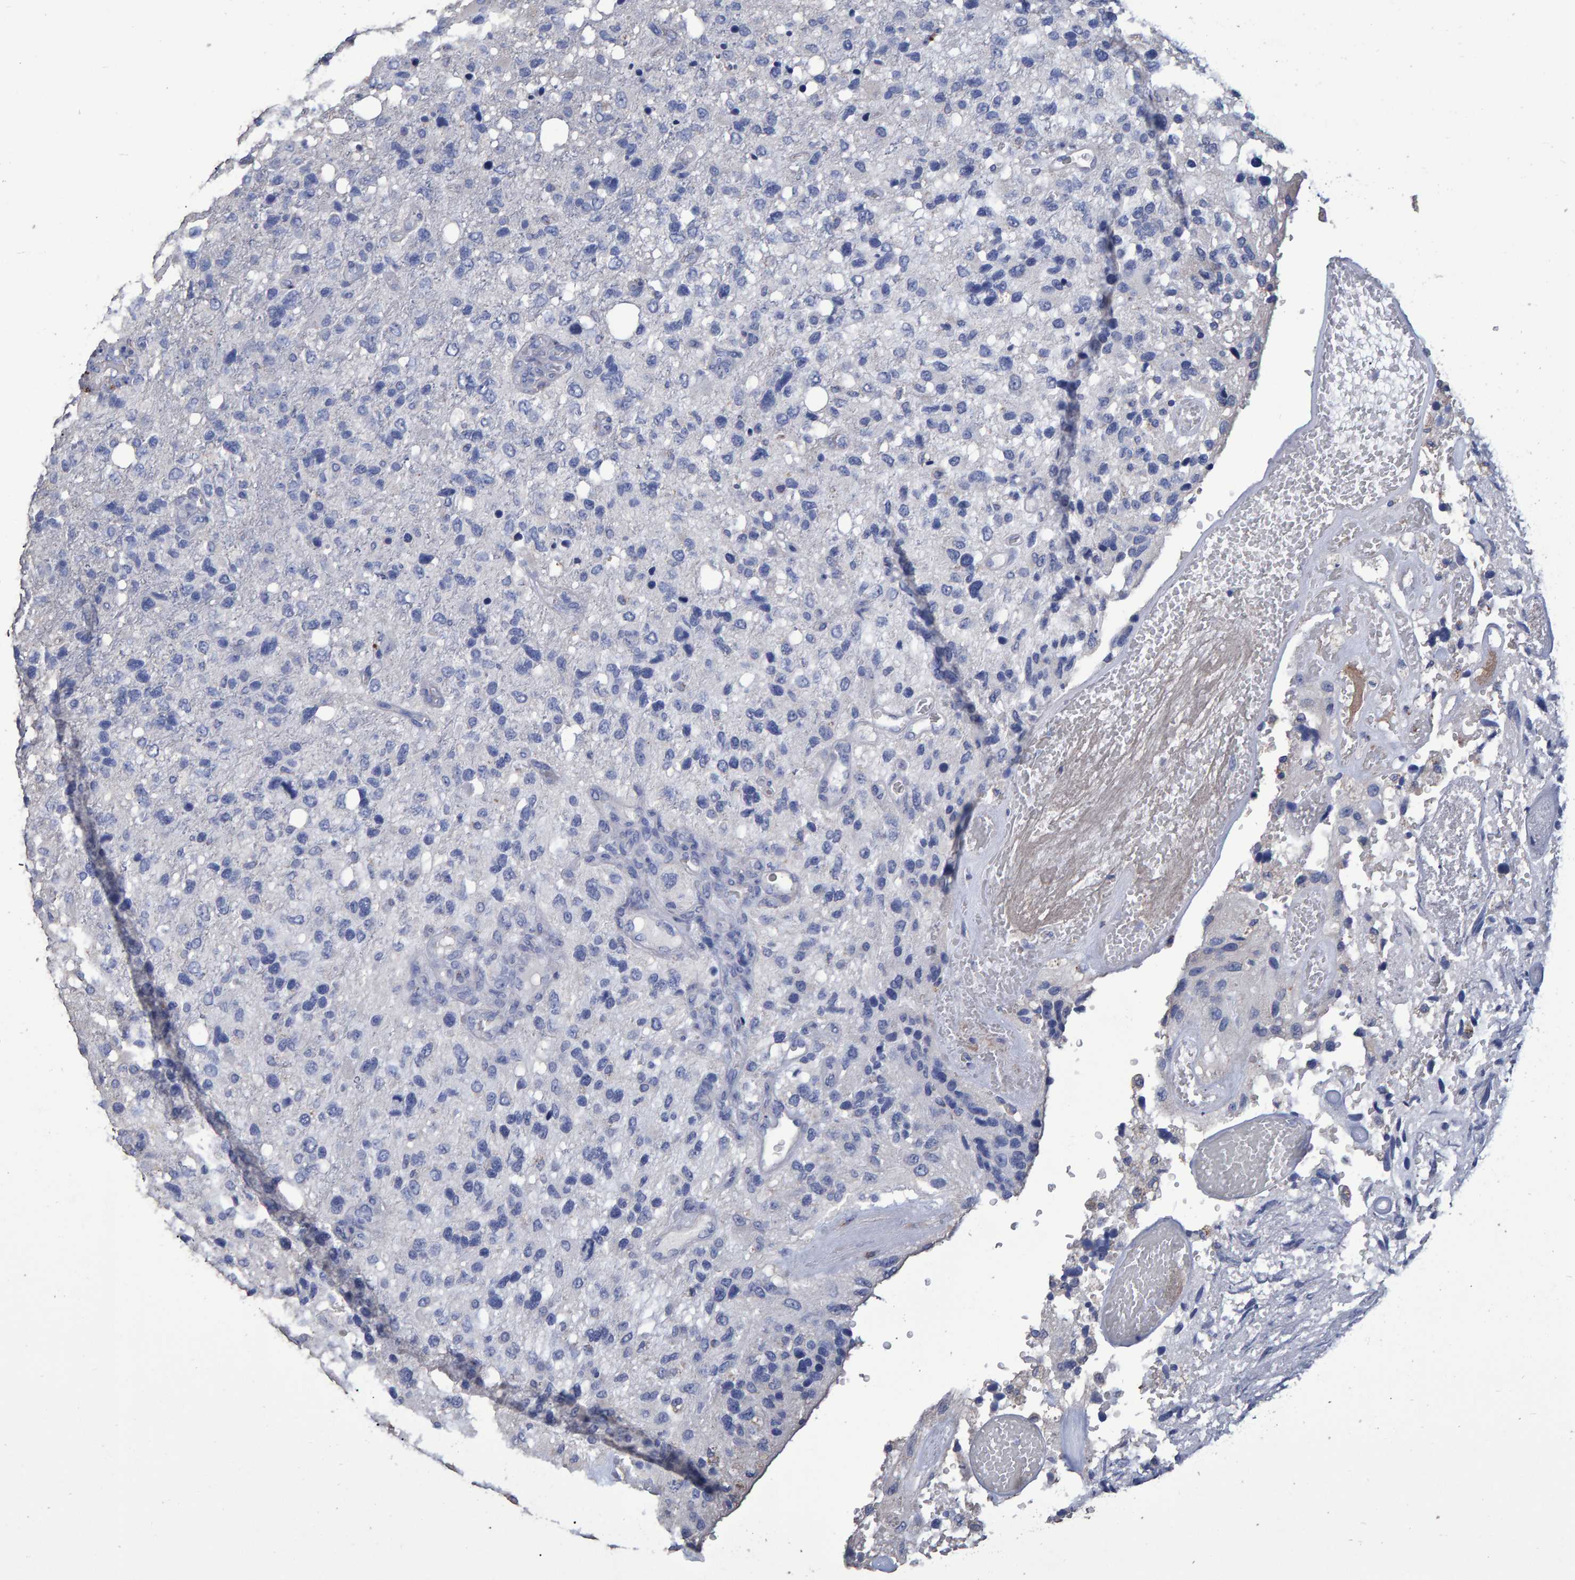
{"staining": {"intensity": "negative", "quantity": "none", "location": "none"}, "tissue": "glioma", "cell_type": "Tumor cells", "image_type": "cancer", "snomed": [{"axis": "morphology", "description": "Glioma, malignant, High grade"}, {"axis": "topography", "description": "Brain"}], "caption": "Tumor cells show no significant staining in glioma.", "gene": "HEMGN", "patient": {"sex": "female", "age": 58}}